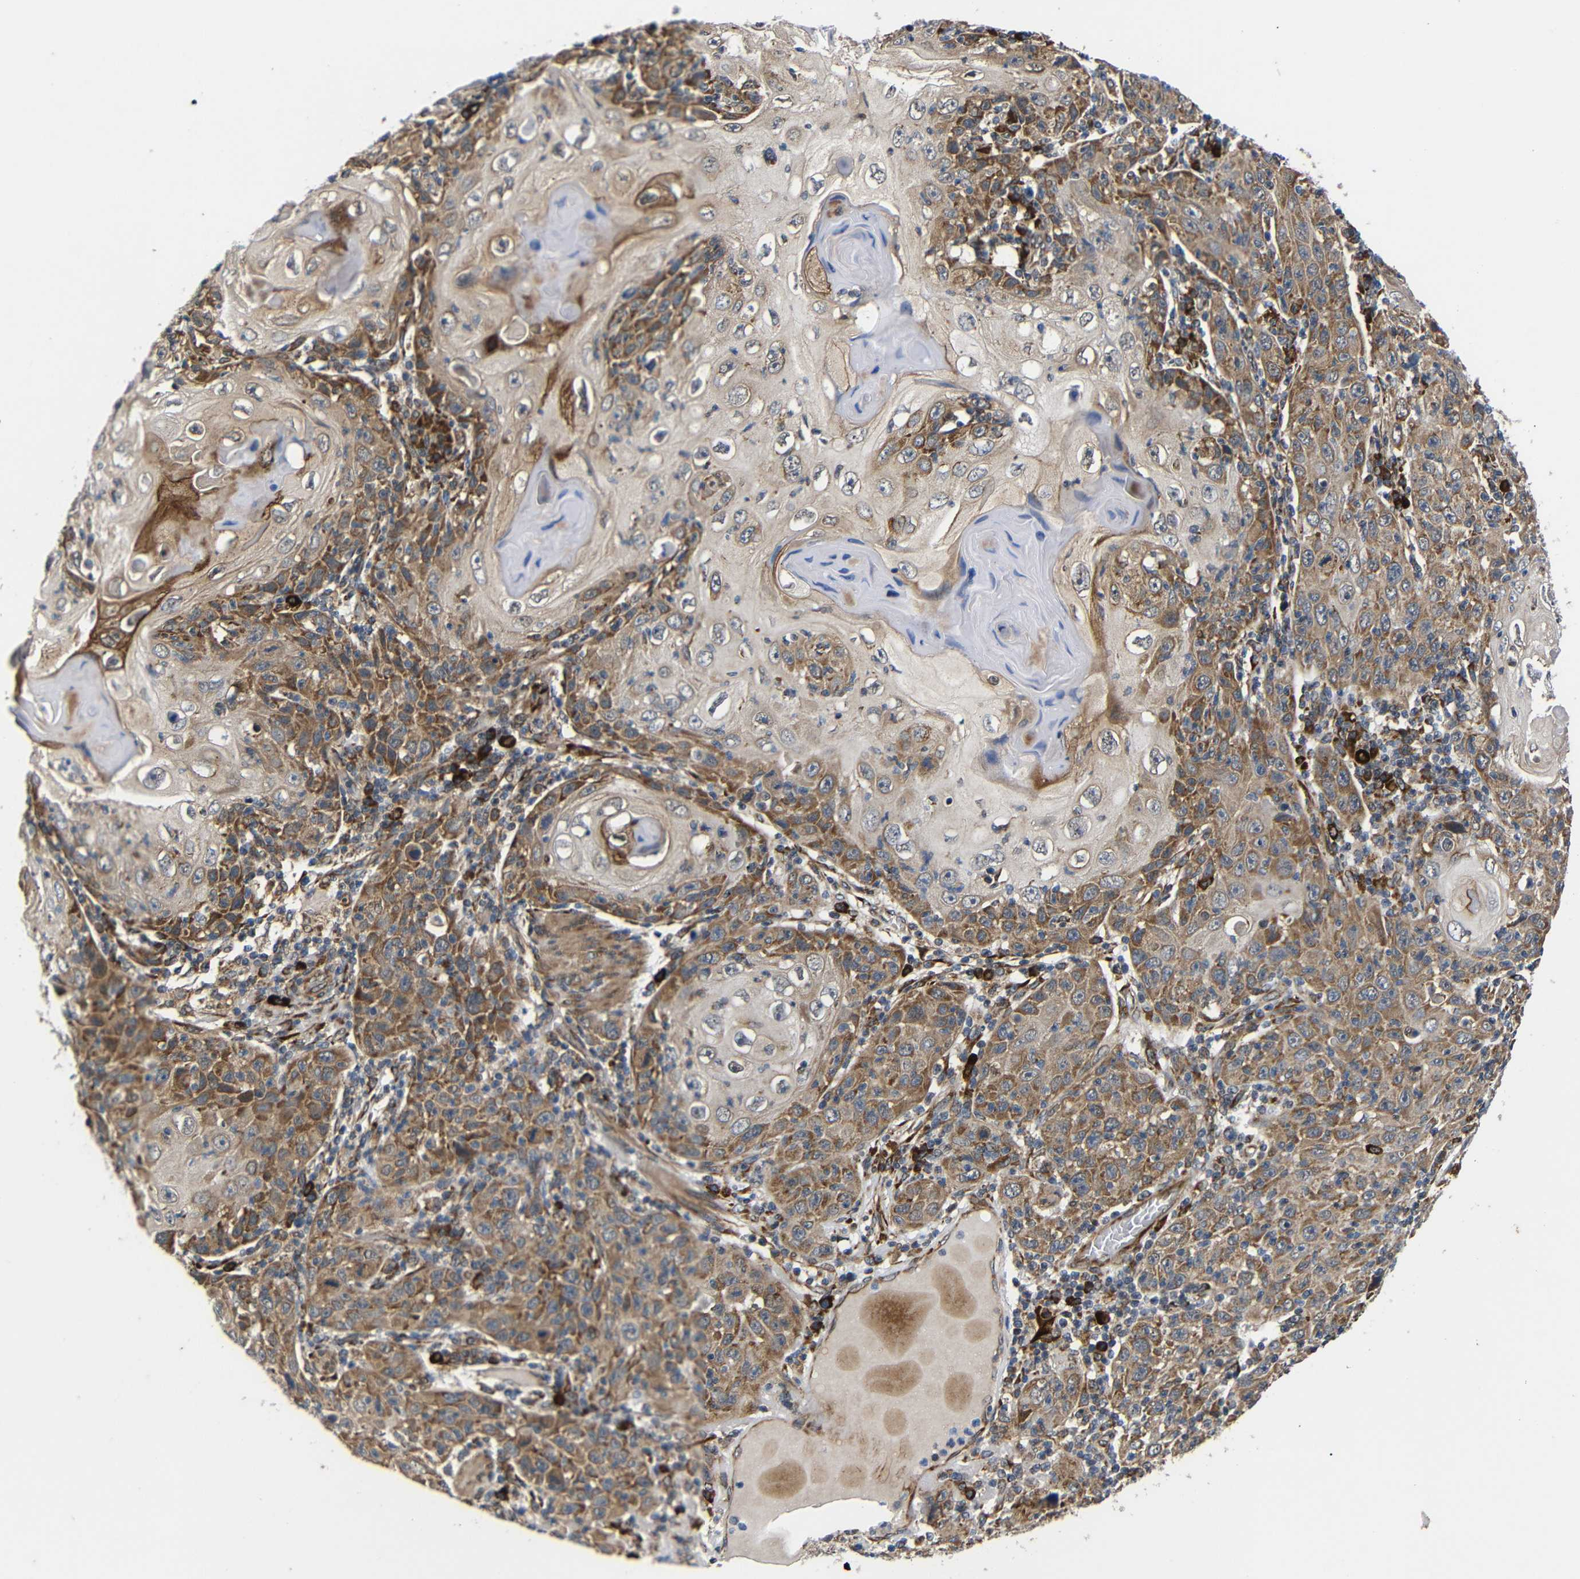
{"staining": {"intensity": "moderate", "quantity": ">75%", "location": "cytoplasmic/membranous"}, "tissue": "skin cancer", "cell_type": "Tumor cells", "image_type": "cancer", "snomed": [{"axis": "morphology", "description": "Squamous cell carcinoma, NOS"}, {"axis": "topography", "description": "Skin"}], "caption": "Brown immunohistochemical staining in skin cancer (squamous cell carcinoma) shows moderate cytoplasmic/membranous positivity in approximately >75% of tumor cells.", "gene": "KANK4", "patient": {"sex": "female", "age": 88}}